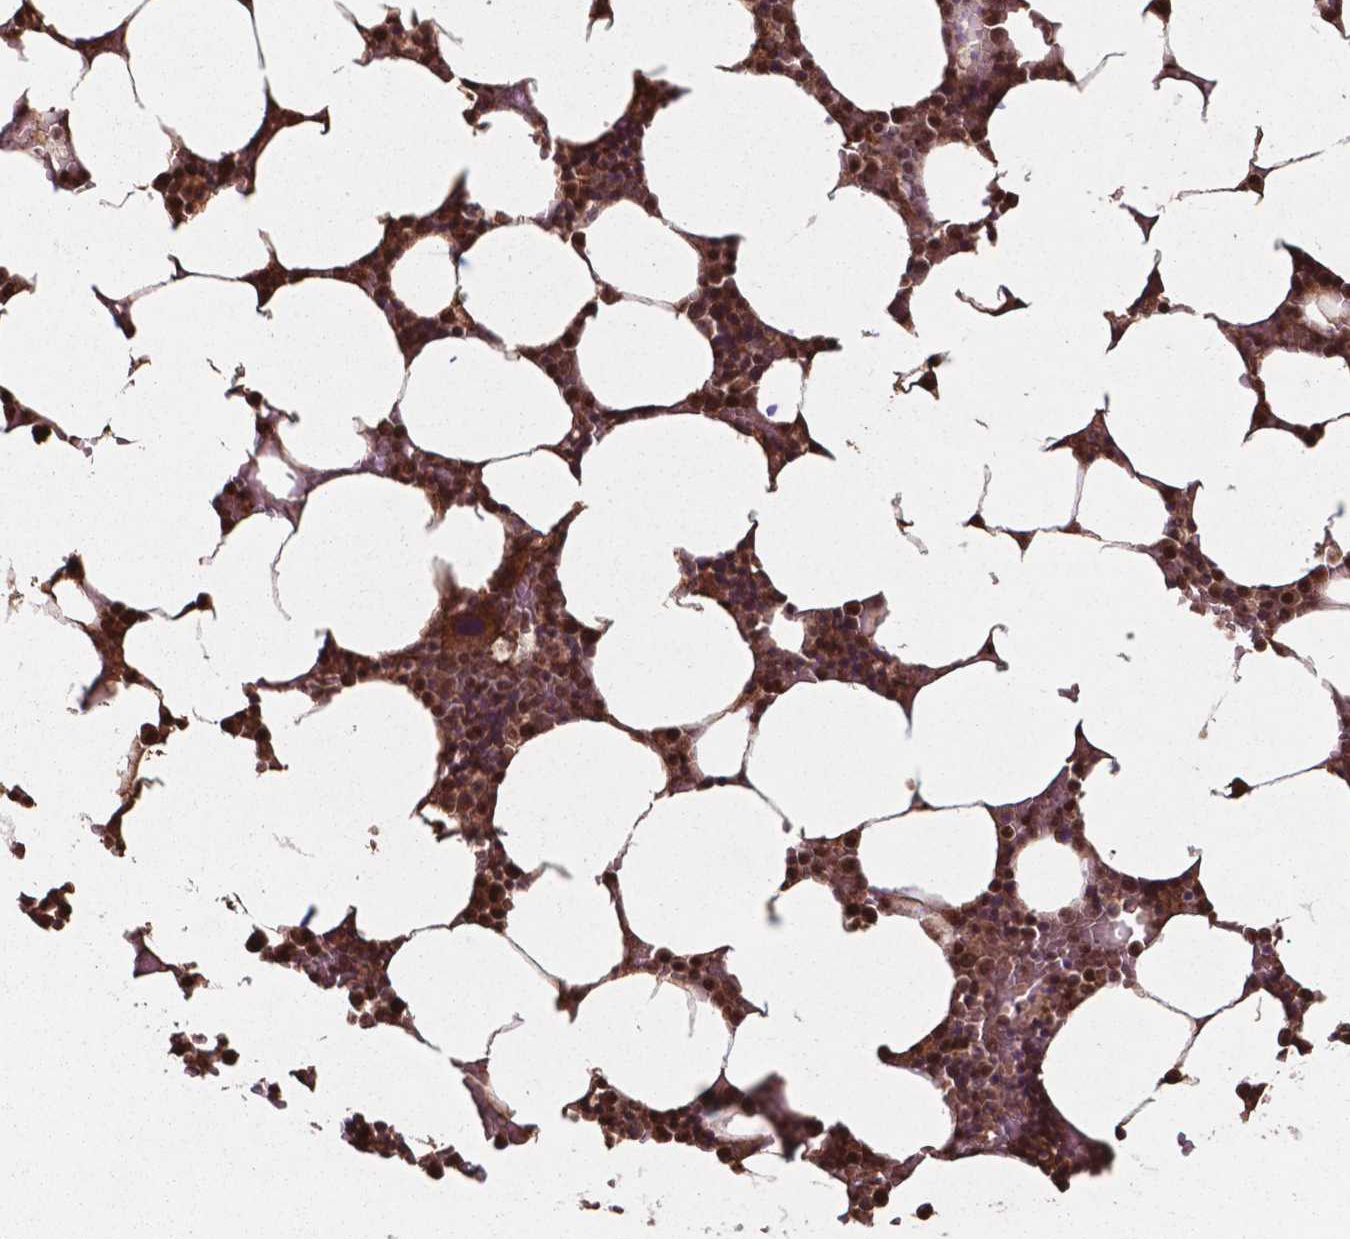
{"staining": {"intensity": "moderate", "quantity": ">75%", "location": "cytoplasmic/membranous,nuclear"}, "tissue": "bone marrow", "cell_type": "Hematopoietic cells", "image_type": "normal", "snomed": [{"axis": "morphology", "description": "Normal tissue, NOS"}, {"axis": "topography", "description": "Bone marrow"}], "caption": "Immunohistochemistry image of benign human bone marrow stained for a protein (brown), which exhibits medium levels of moderate cytoplasmic/membranous,nuclear staining in about >75% of hematopoietic cells.", "gene": "CHP2", "patient": {"sex": "female", "age": 52}}